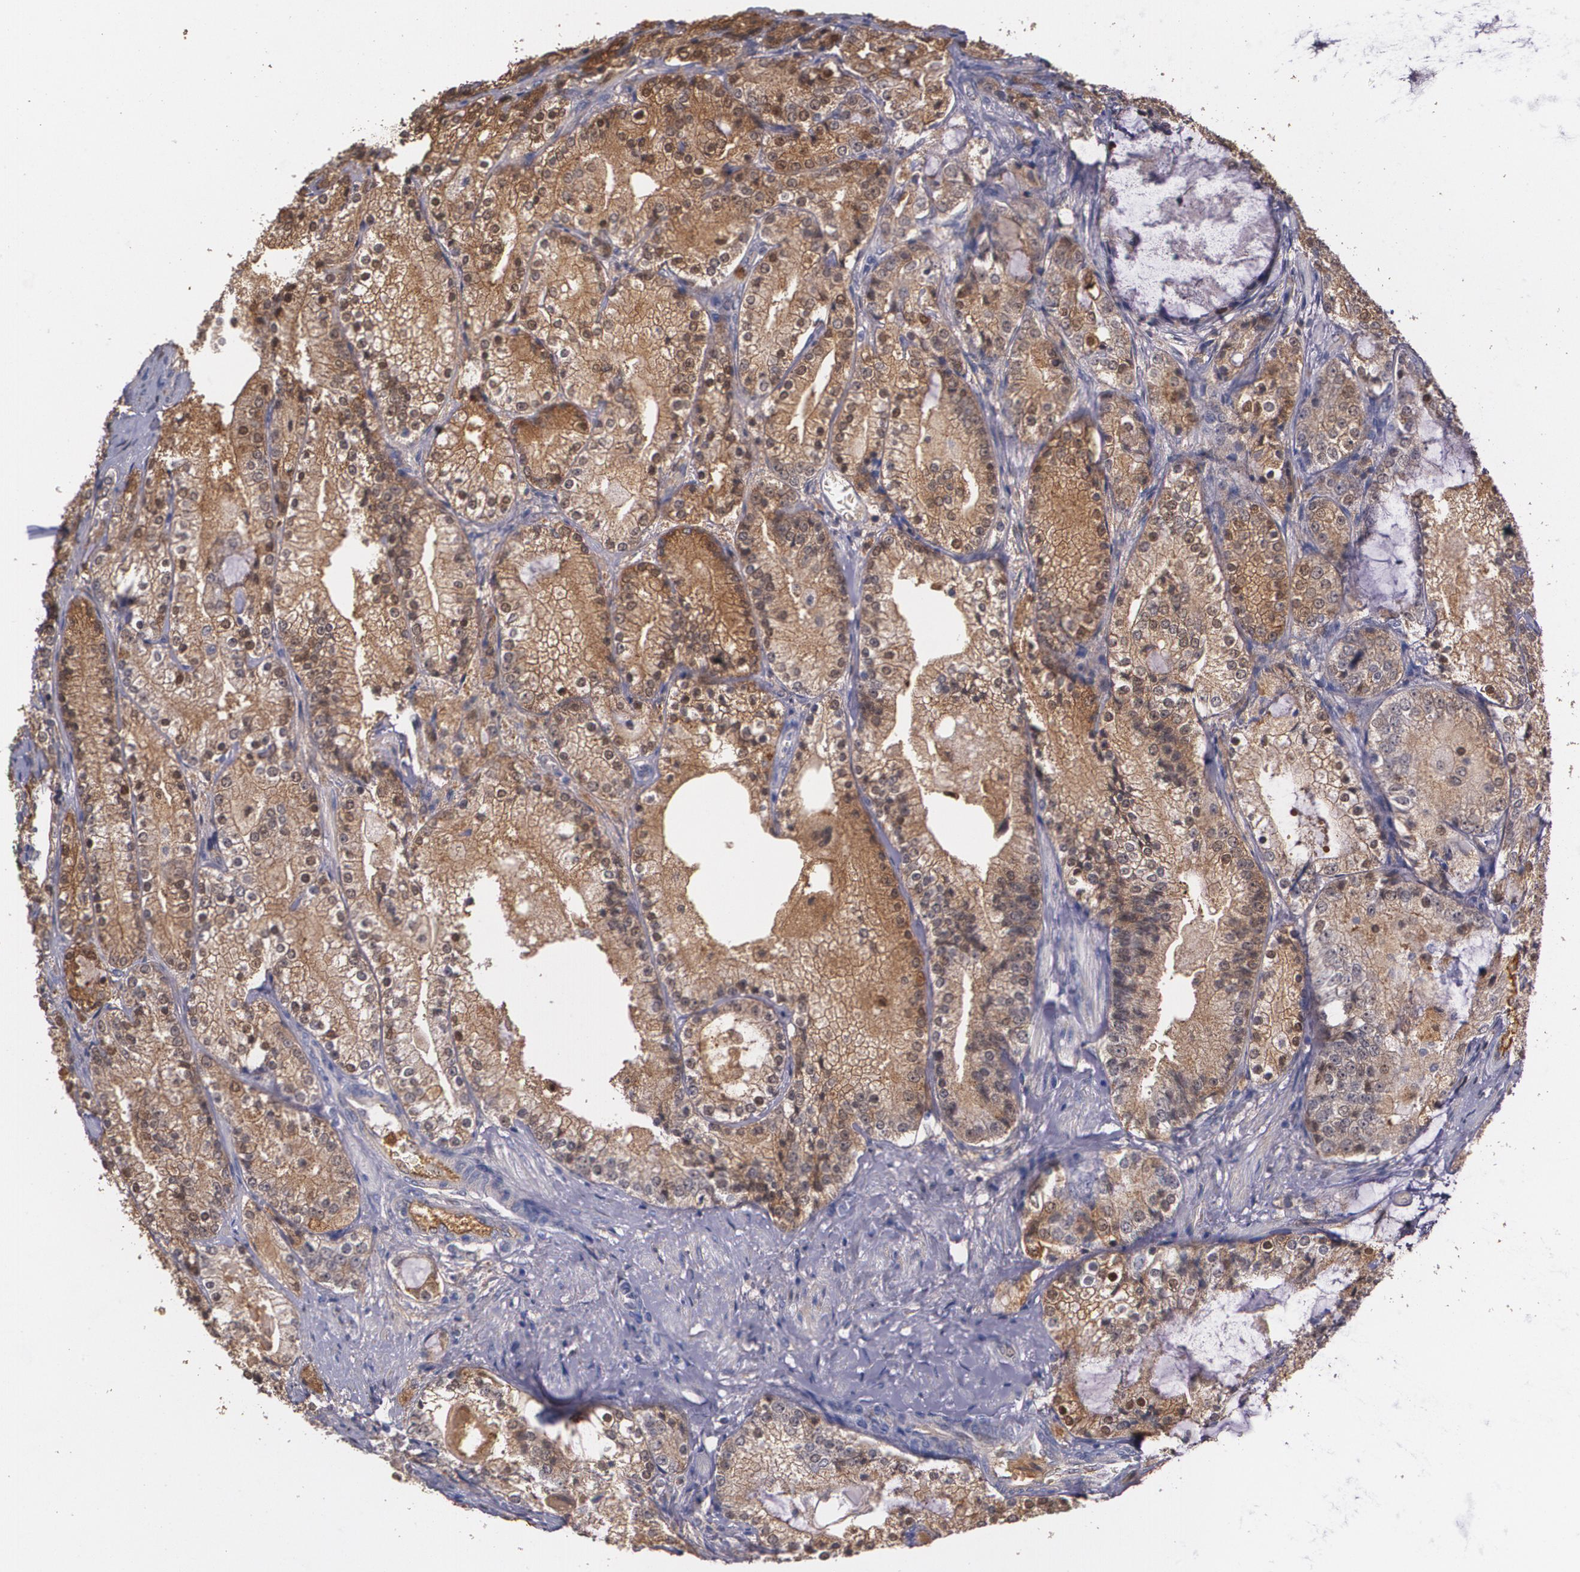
{"staining": {"intensity": "strong", "quantity": ">75%", "location": "cytoplasmic/membranous"}, "tissue": "prostate cancer", "cell_type": "Tumor cells", "image_type": "cancer", "snomed": [{"axis": "morphology", "description": "Adenocarcinoma, High grade"}, {"axis": "topography", "description": "Prostate"}], "caption": "Strong cytoplasmic/membranous staining for a protein is seen in about >75% of tumor cells of prostate adenocarcinoma (high-grade) using IHC.", "gene": "PTS", "patient": {"sex": "male", "age": 63}}